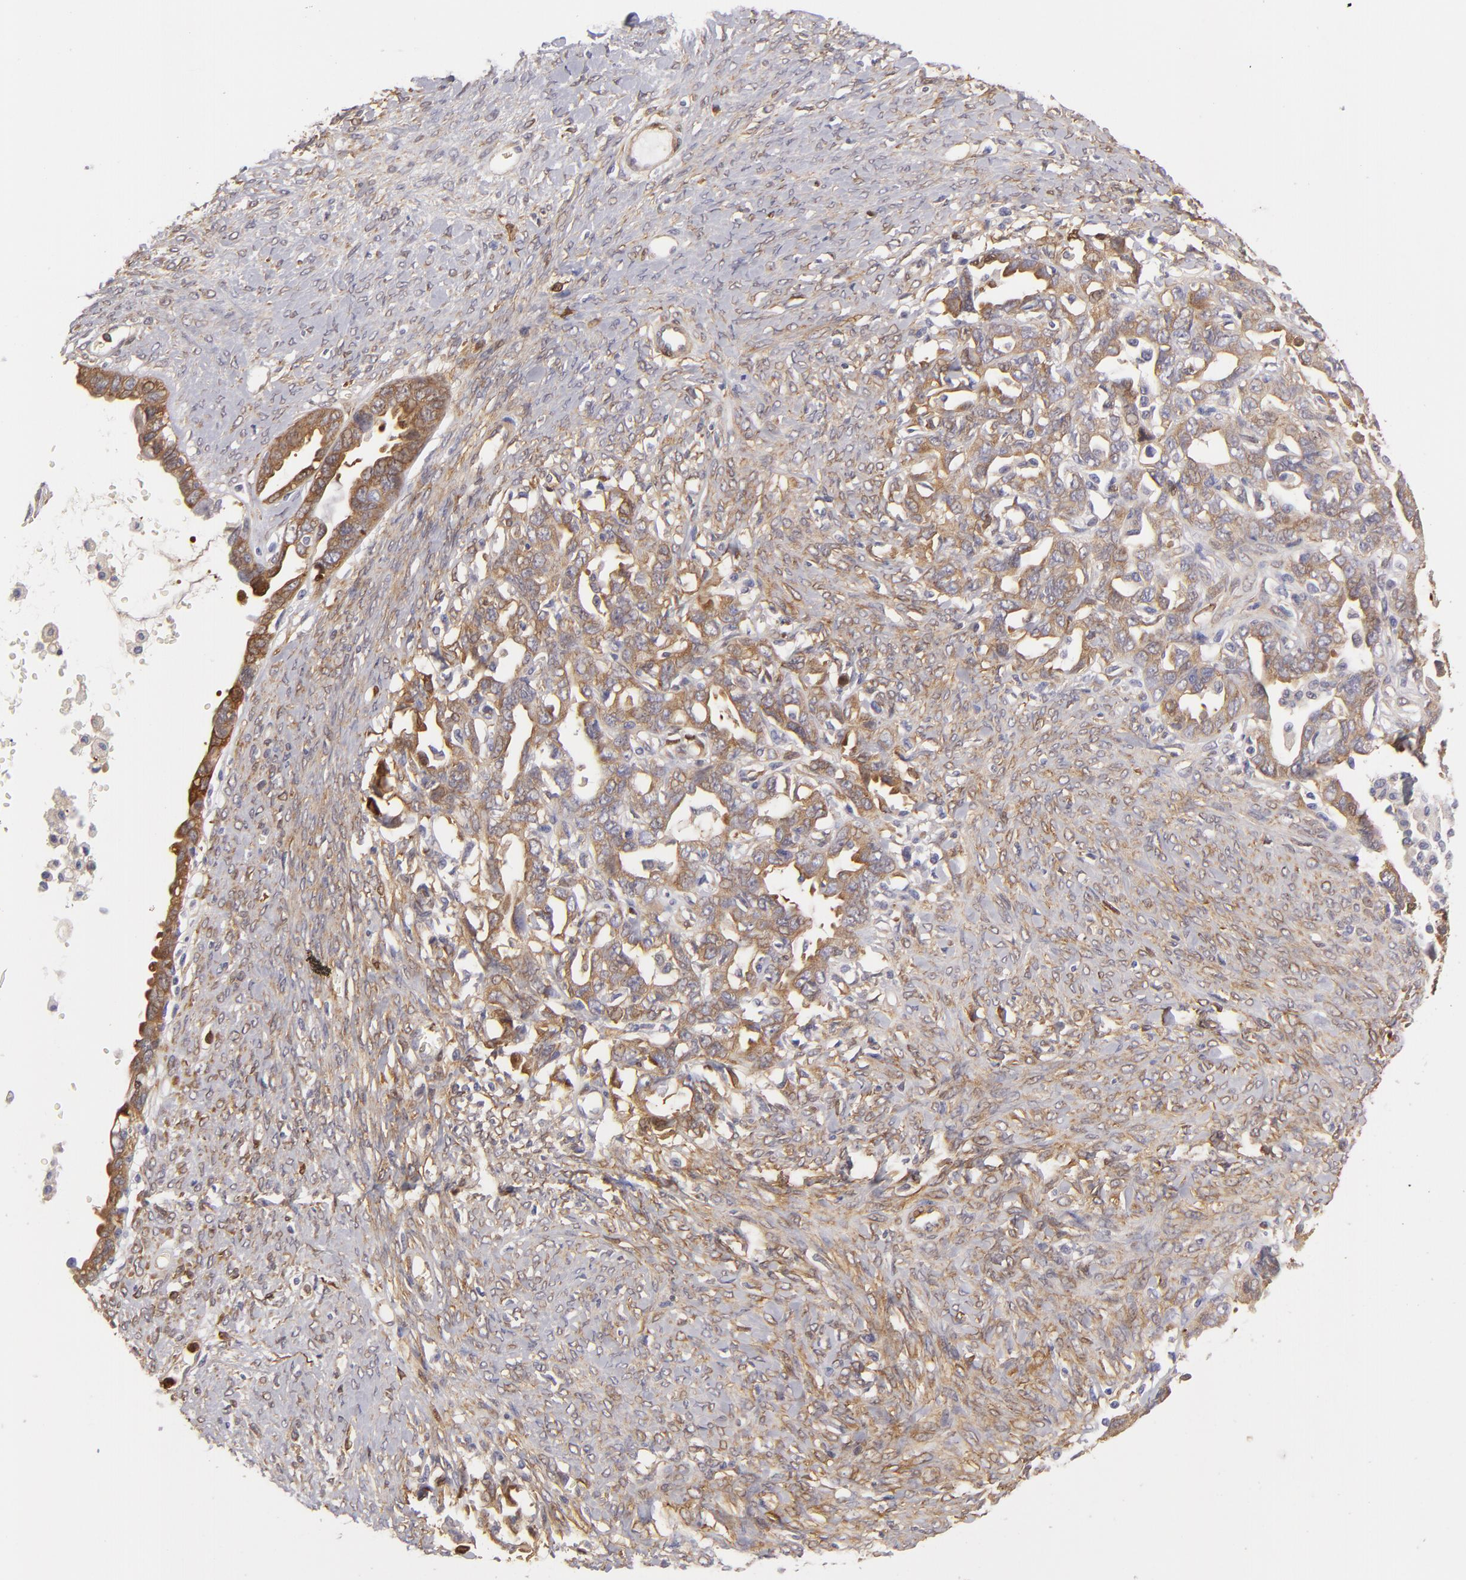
{"staining": {"intensity": "weak", "quantity": ">75%", "location": "cytoplasmic/membranous"}, "tissue": "ovarian cancer", "cell_type": "Tumor cells", "image_type": "cancer", "snomed": [{"axis": "morphology", "description": "Cystadenocarcinoma, serous, NOS"}, {"axis": "topography", "description": "Ovary"}], "caption": "A micrograph showing weak cytoplasmic/membranous positivity in about >75% of tumor cells in ovarian cancer, as visualized by brown immunohistochemical staining.", "gene": "VCL", "patient": {"sex": "female", "age": 69}}